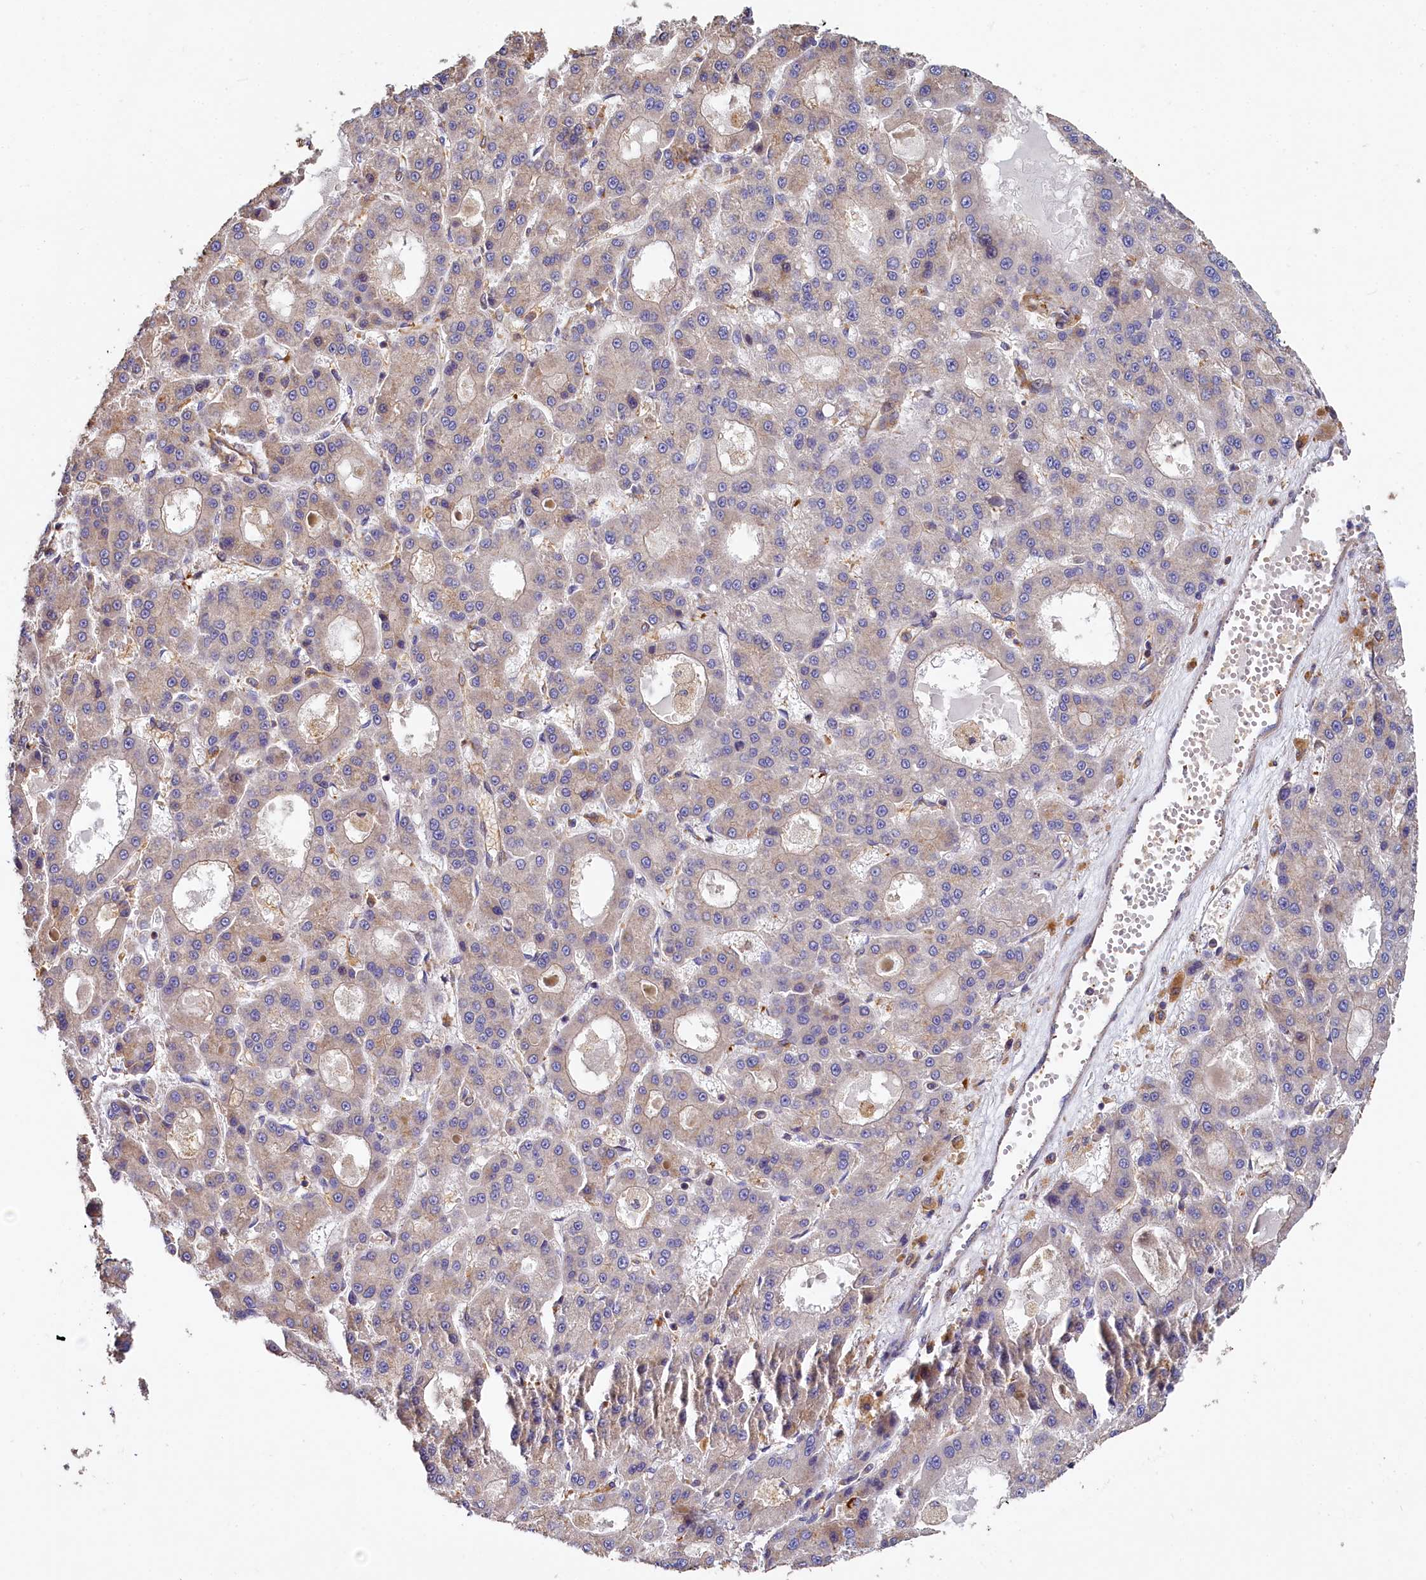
{"staining": {"intensity": "weak", "quantity": "<25%", "location": "cytoplasmic/membranous"}, "tissue": "liver cancer", "cell_type": "Tumor cells", "image_type": "cancer", "snomed": [{"axis": "morphology", "description": "Carcinoma, Hepatocellular, NOS"}, {"axis": "topography", "description": "Liver"}], "caption": "Liver cancer stained for a protein using immunohistochemistry (IHC) displays no expression tumor cells.", "gene": "PPIP5K1", "patient": {"sex": "male", "age": 70}}